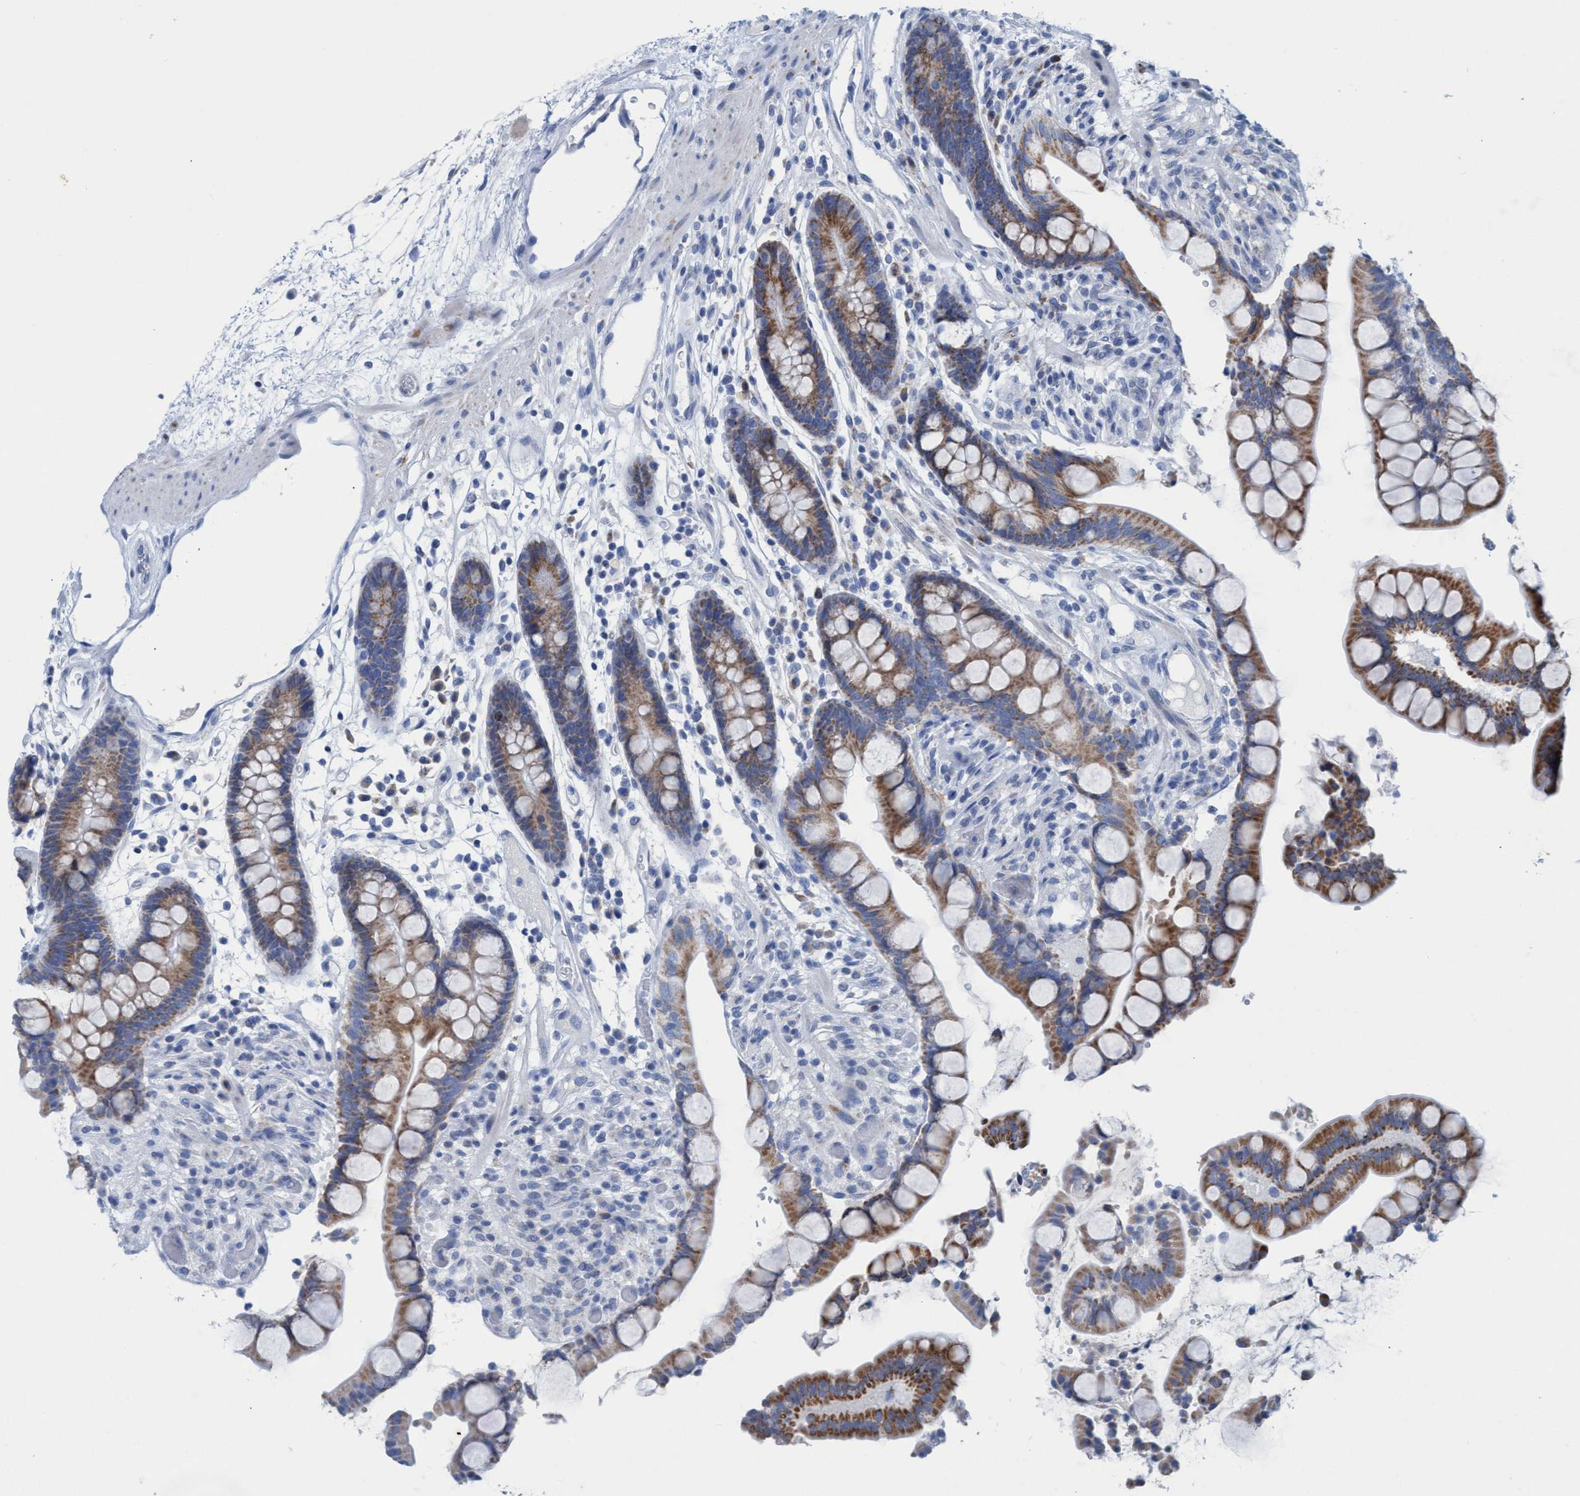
{"staining": {"intensity": "negative", "quantity": "none", "location": "none"}, "tissue": "colon", "cell_type": "Endothelial cells", "image_type": "normal", "snomed": [{"axis": "morphology", "description": "Normal tissue, NOS"}, {"axis": "topography", "description": "Colon"}], "caption": "Colon stained for a protein using IHC demonstrates no expression endothelial cells.", "gene": "GGA3", "patient": {"sex": "male", "age": 73}}